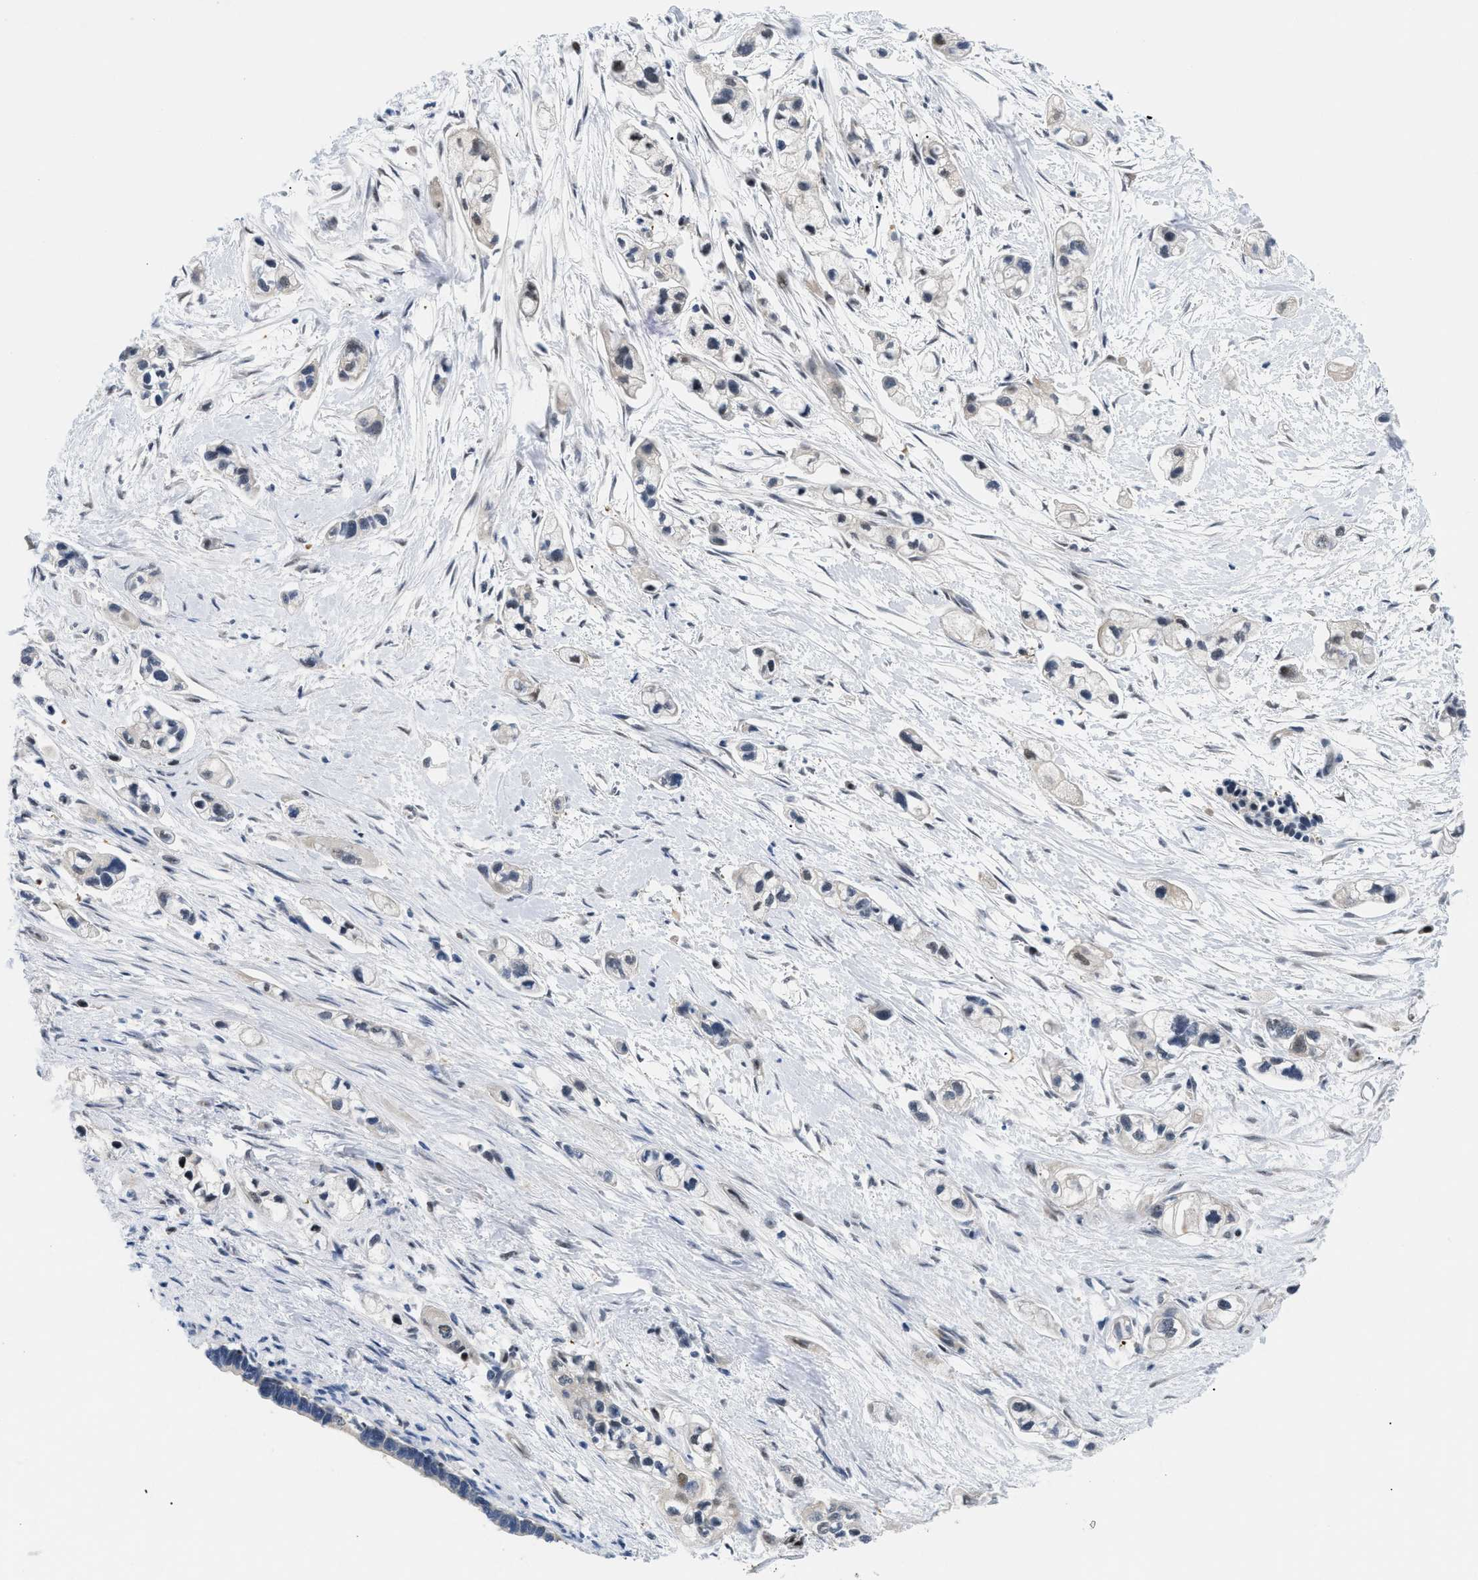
{"staining": {"intensity": "negative", "quantity": "none", "location": "none"}, "tissue": "pancreatic cancer", "cell_type": "Tumor cells", "image_type": "cancer", "snomed": [{"axis": "morphology", "description": "Adenocarcinoma, NOS"}, {"axis": "topography", "description": "Pancreas"}], "caption": "IHC of human pancreatic cancer (adenocarcinoma) shows no staining in tumor cells.", "gene": "SLC29A2", "patient": {"sex": "male", "age": 74}}